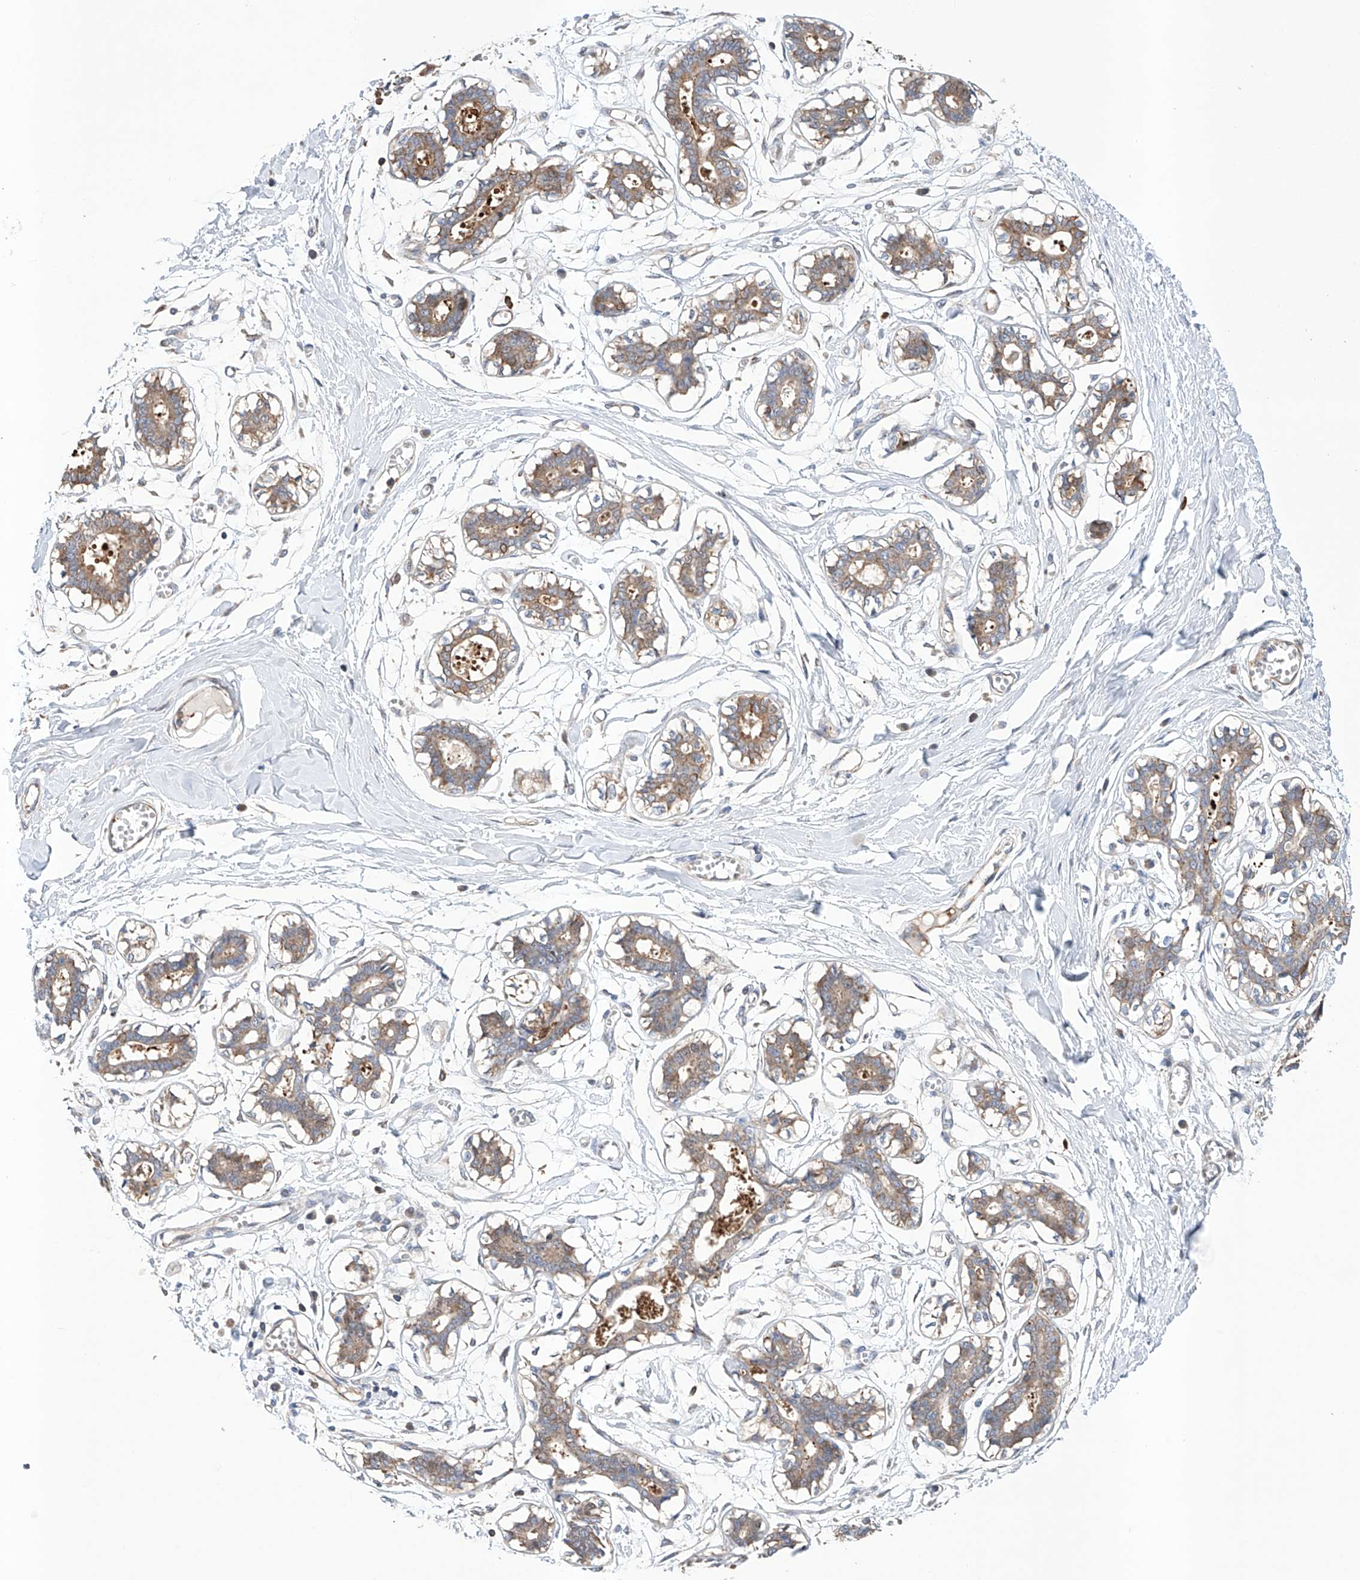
{"staining": {"intensity": "negative", "quantity": "none", "location": "none"}, "tissue": "breast", "cell_type": "Adipocytes", "image_type": "normal", "snomed": [{"axis": "morphology", "description": "Normal tissue, NOS"}, {"axis": "topography", "description": "Breast"}], "caption": "Immunohistochemical staining of benign breast demonstrates no significant staining in adipocytes. (Immunohistochemistry, brightfield microscopy, high magnification).", "gene": "TIMM23", "patient": {"sex": "female", "age": 27}}